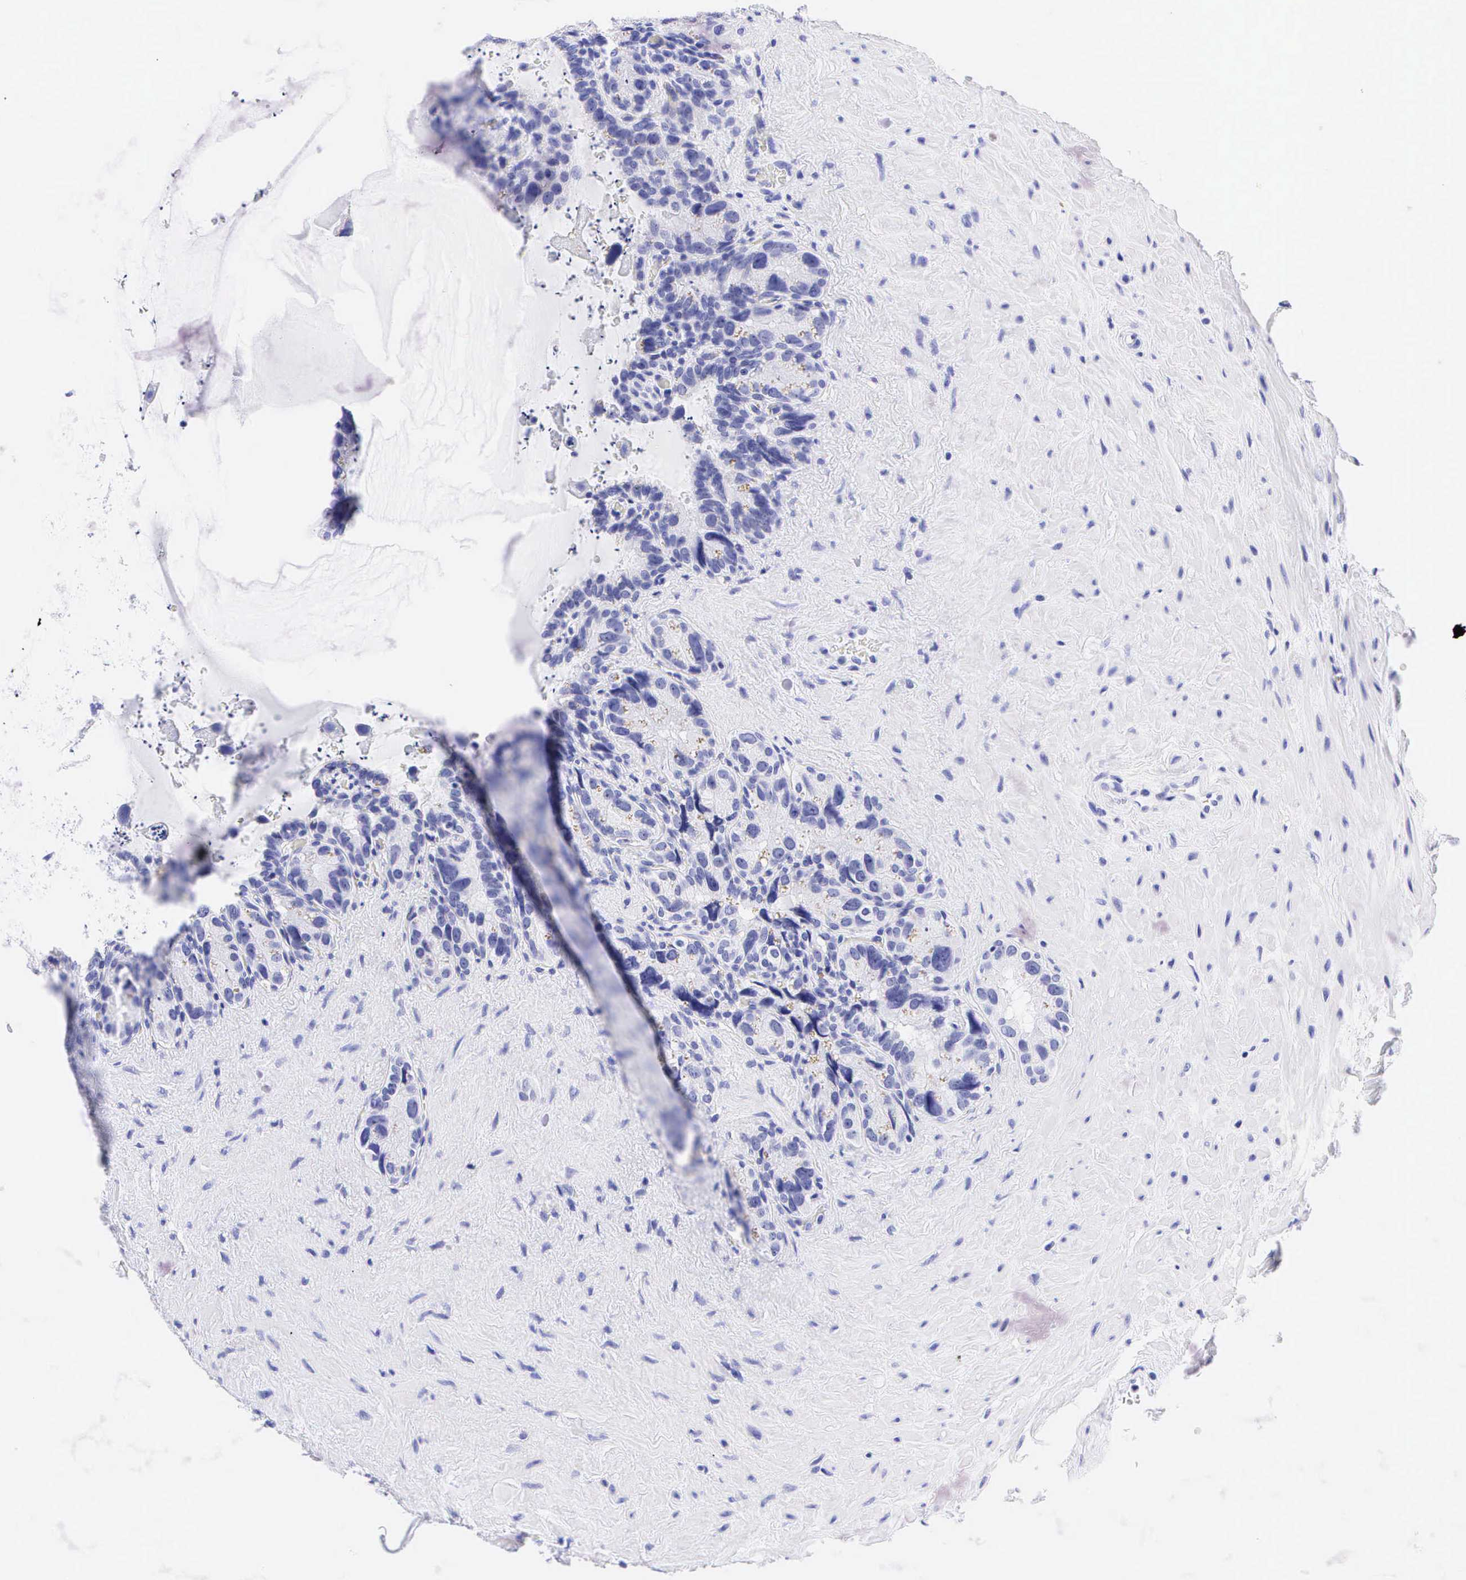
{"staining": {"intensity": "negative", "quantity": "none", "location": "none"}, "tissue": "seminal vesicle", "cell_type": "Glandular cells", "image_type": "normal", "snomed": [{"axis": "morphology", "description": "Normal tissue, NOS"}, {"axis": "topography", "description": "Seminal veicle"}], "caption": "DAB (3,3'-diaminobenzidine) immunohistochemical staining of normal human seminal vesicle exhibits no significant positivity in glandular cells. (DAB (3,3'-diaminobenzidine) IHC visualized using brightfield microscopy, high magnification).", "gene": "KRT20", "patient": {"sex": "male", "age": 63}}